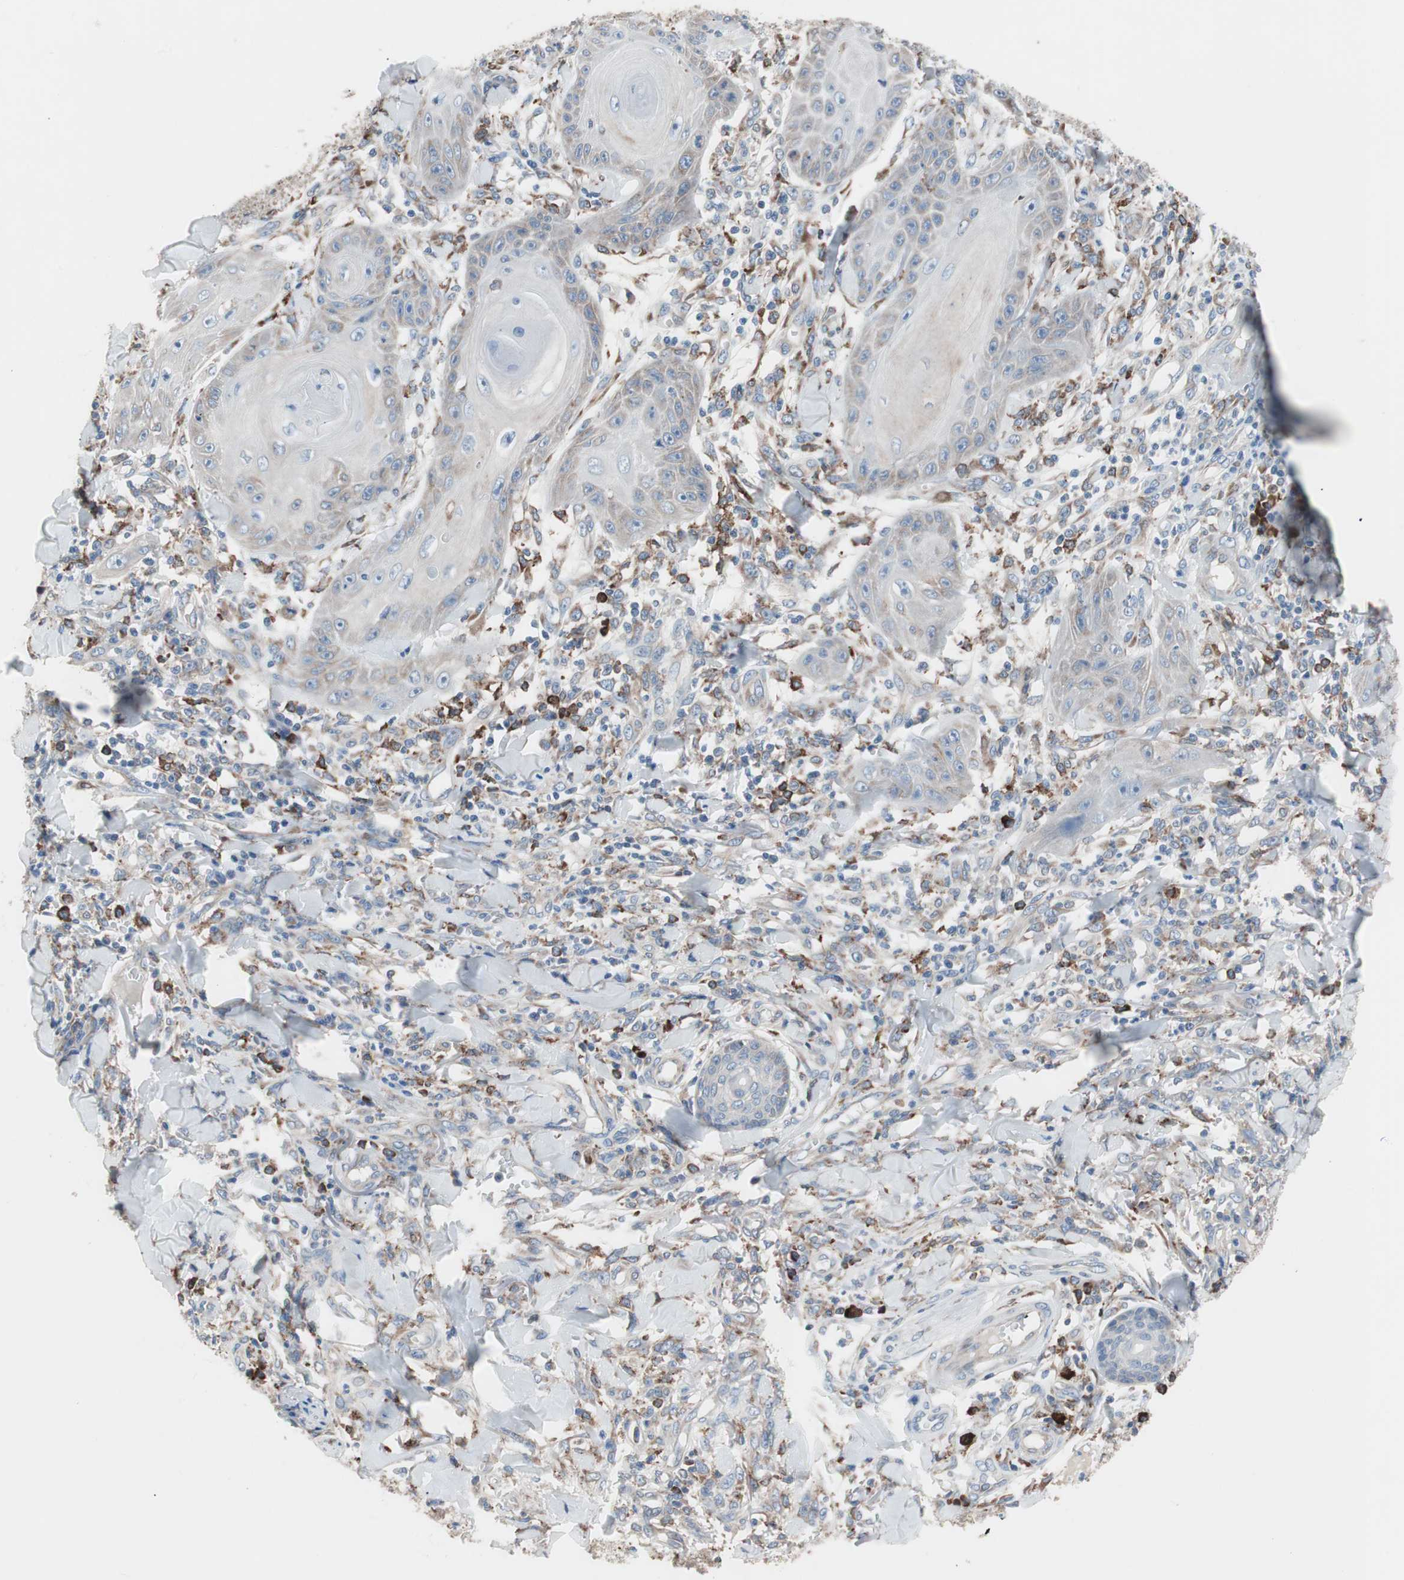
{"staining": {"intensity": "weak", "quantity": "<25%", "location": "cytoplasmic/membranous"}, "tissue": "skin cancer", "cell_type": "Tumor cells", "image_type": "cancer", "snomed": [{"axis": "morphology", "description": "Squamous cell carcinoma, NOS"}, {"axis": "topography", "description": "Skin"}], "caption": "This is a image of IHC staining of squamous cell carcinoma (skin), which shows no expression in tumor cells.", "gene": "SLC27A4", "patient": {"sex": "female", "age": 78}}